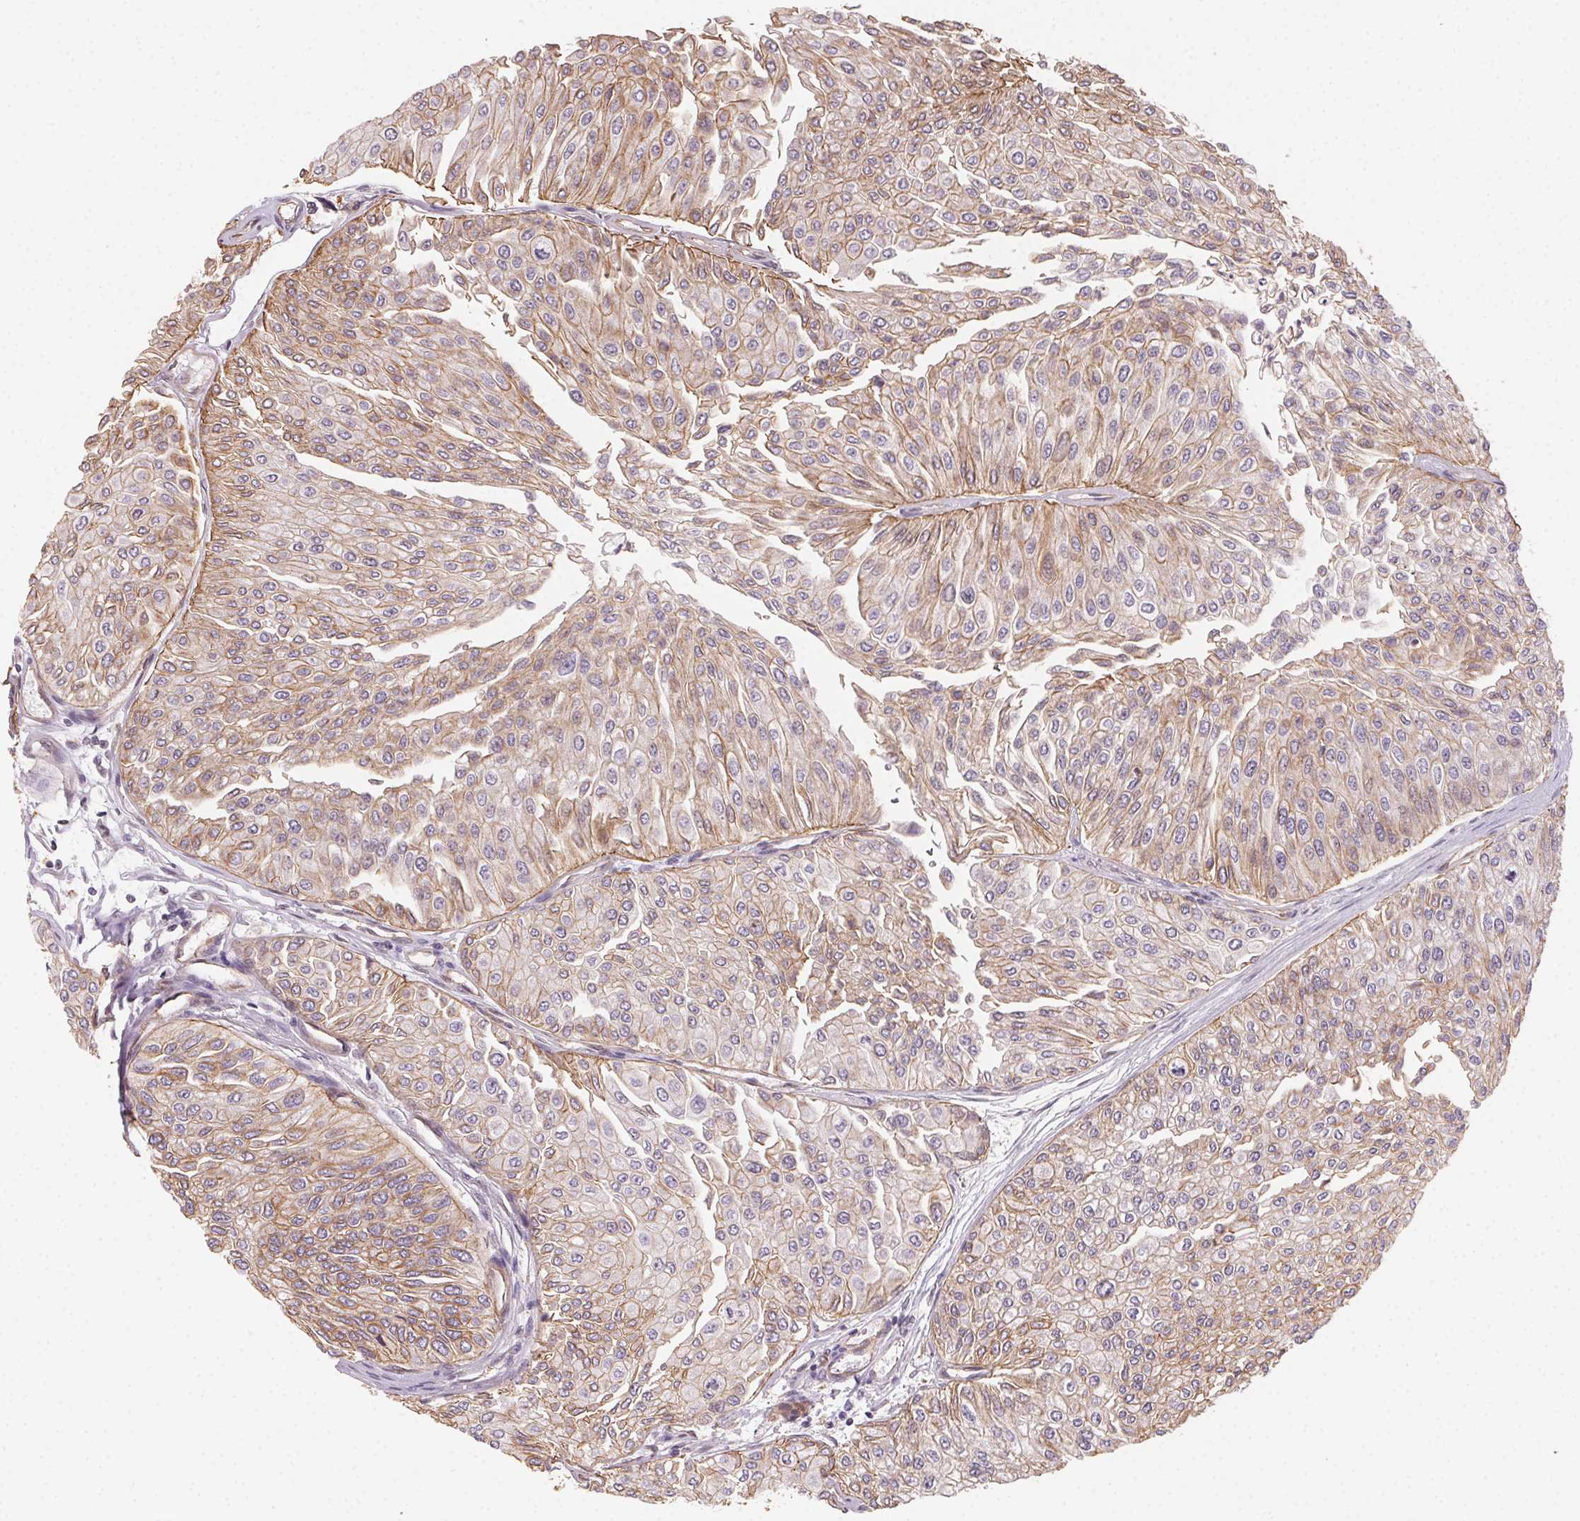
{"staining": {"intensity": "moderate", "quantity": ">75%", "location": "cytoplasmic/membranous"}, "tissue": "urothelial cancer", "cell_type": "Tumor cells", "image_type": "cancer", "snomed": [{"axis": "morphology", "description": "Urothelial carcinoma, NOS"}, {"axis": "topography", "description": "Urinary bladder"}], "caption": "Tumor cells reveal medium levels of moderate cytoplasmic/membranous staining in about >75% of cells in human transitional cell carcinoma.", "gene": "PLA2G4F", "patient": {"sex": "male", "age": 67}}